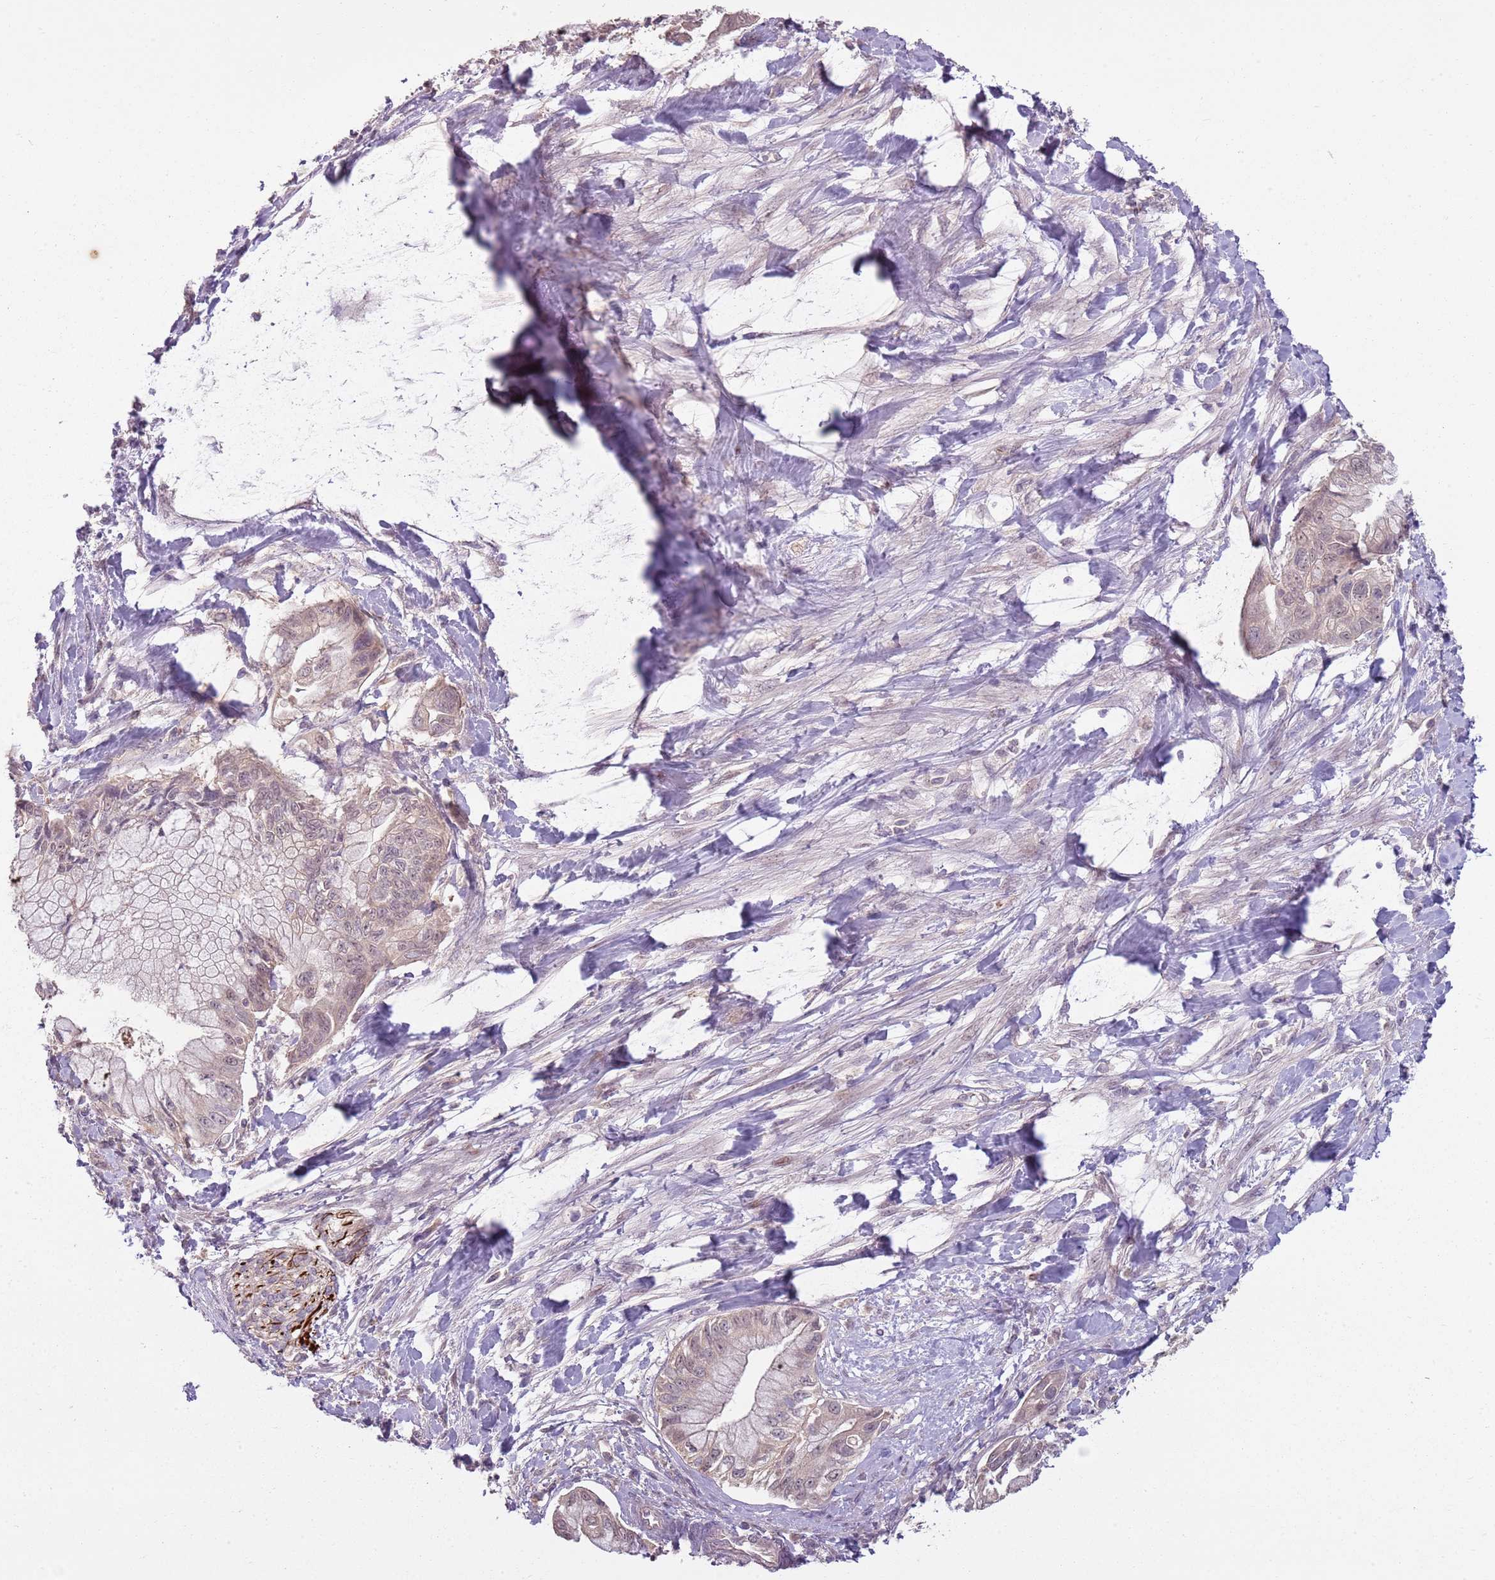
{"staining": {"intensity": "negative", "quantity": "none", "location": "none"}, "tissue": "pancreatic cancer", "cell_type": "Tumor cells", "image_type": "cancer", "snomed": [{"axis": "morphology", "description": "Adenocarcinoma, NOS"}, {"axis": "topography", "description": "Pancreas"}], "caption": "Histopathology image shows no protein expression in tumor cells of adenocarcinoma (pancreatic) tissue.", "gene": "TEKT4", "patient": {"sex": "male", "age": 48}}